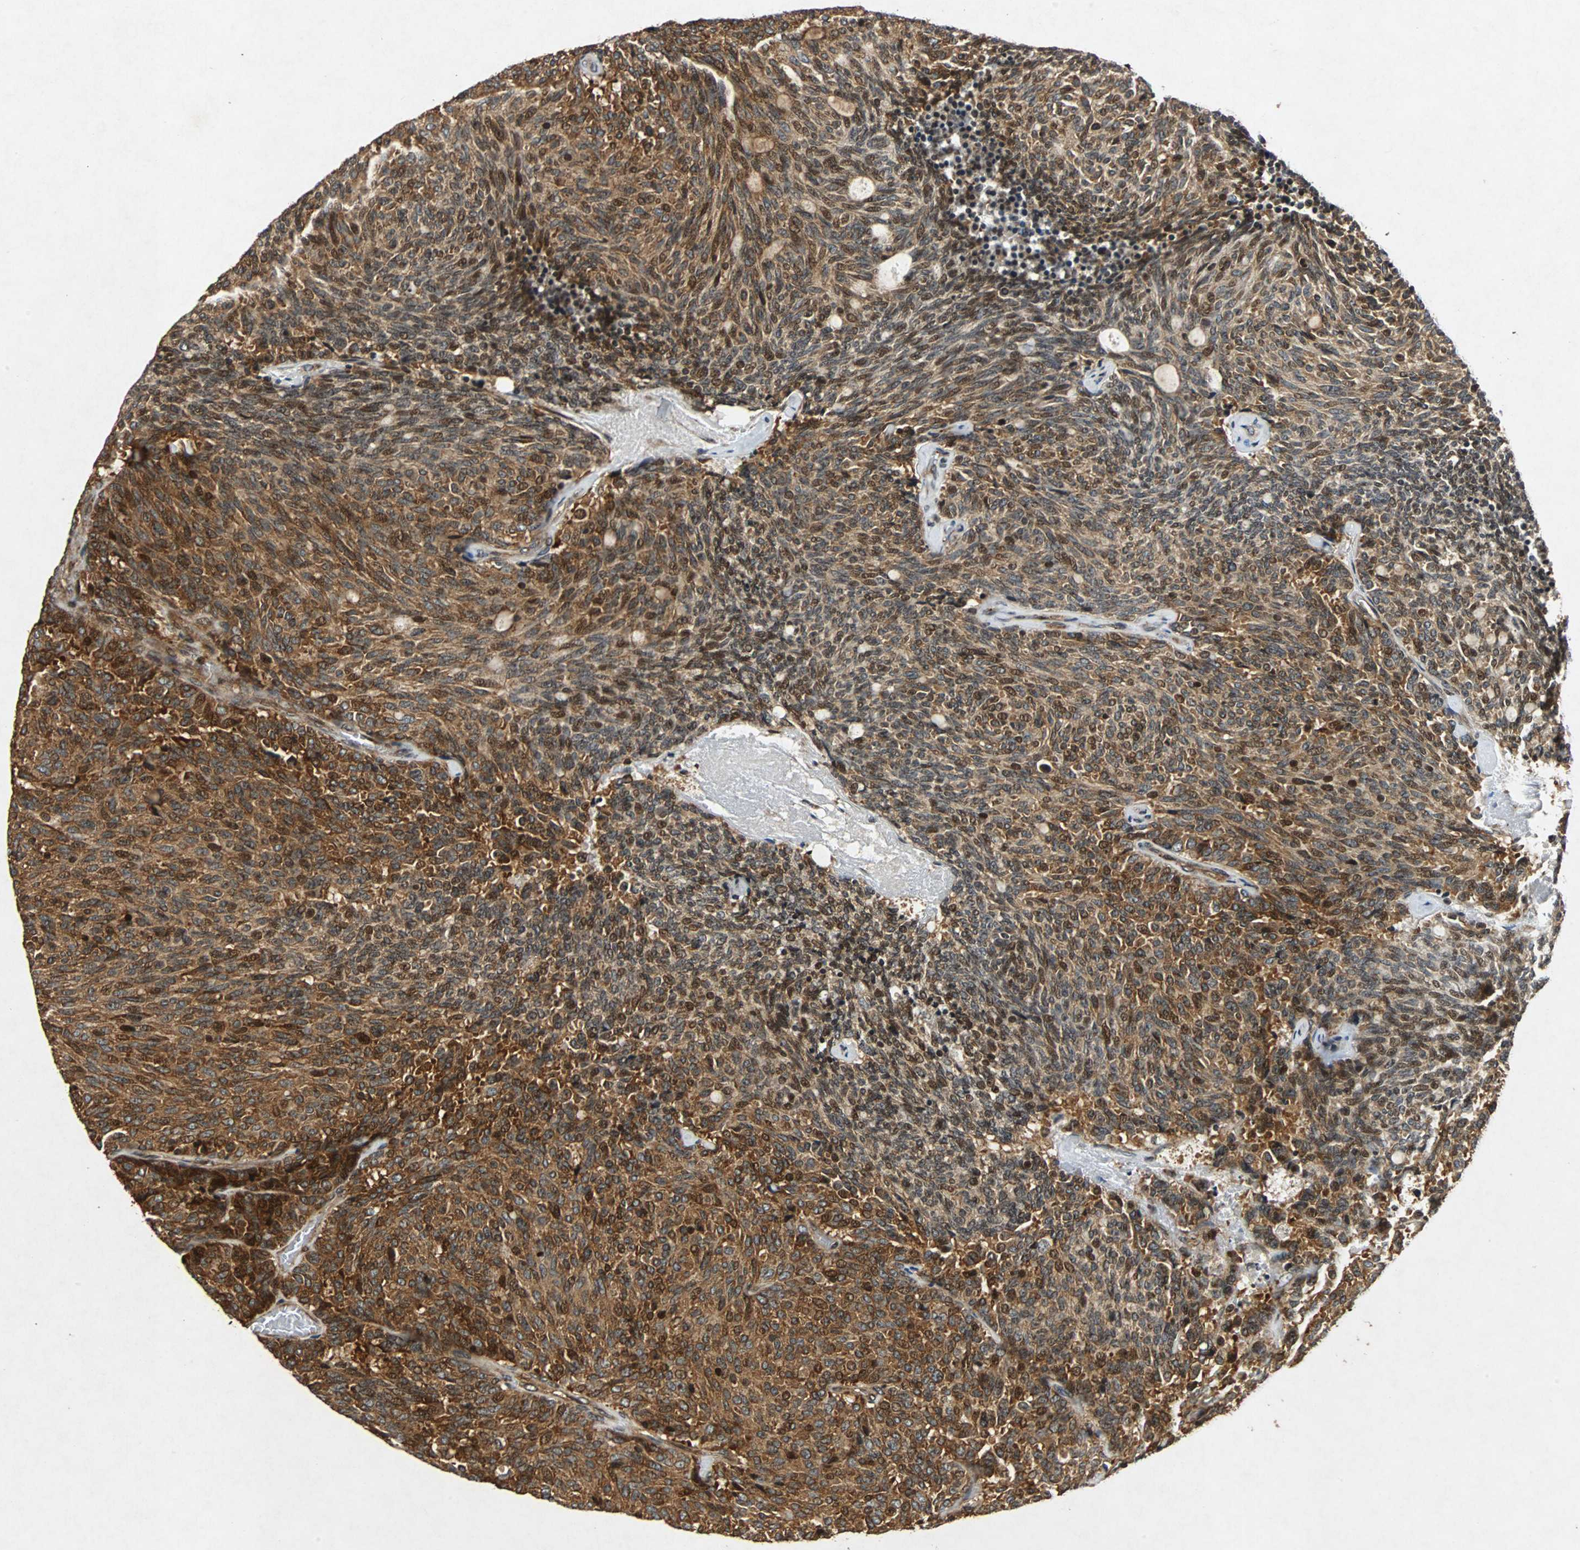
{"staining": {"intensity": "strong", "quantity": ">75%", "location": "cytoplasmic/membranous"}, "tissue": "carcinoid", "cell_type": "Tumor cells", "image_type": "cancer", "snomed": [{"axis": "morphology", "description": "Carcinoid, malignant, NOS"}, {"axis": "topography", "description": "Pancreas"}], "caption": "High-magnification brightfield microscopy of carcinoid (malignant) stained with DAB (3,3'-diaminobenzidine) (brown) and counterstained with hematoxylin (blue). tumor cells exhibit strong cytoplasmic/membranous positivity is present in about>75% of cells. (IHC, brightfield microscopy, high magnification).", "gene": "TUBA4A", "patient": {"sex": "female", "age": 54}}